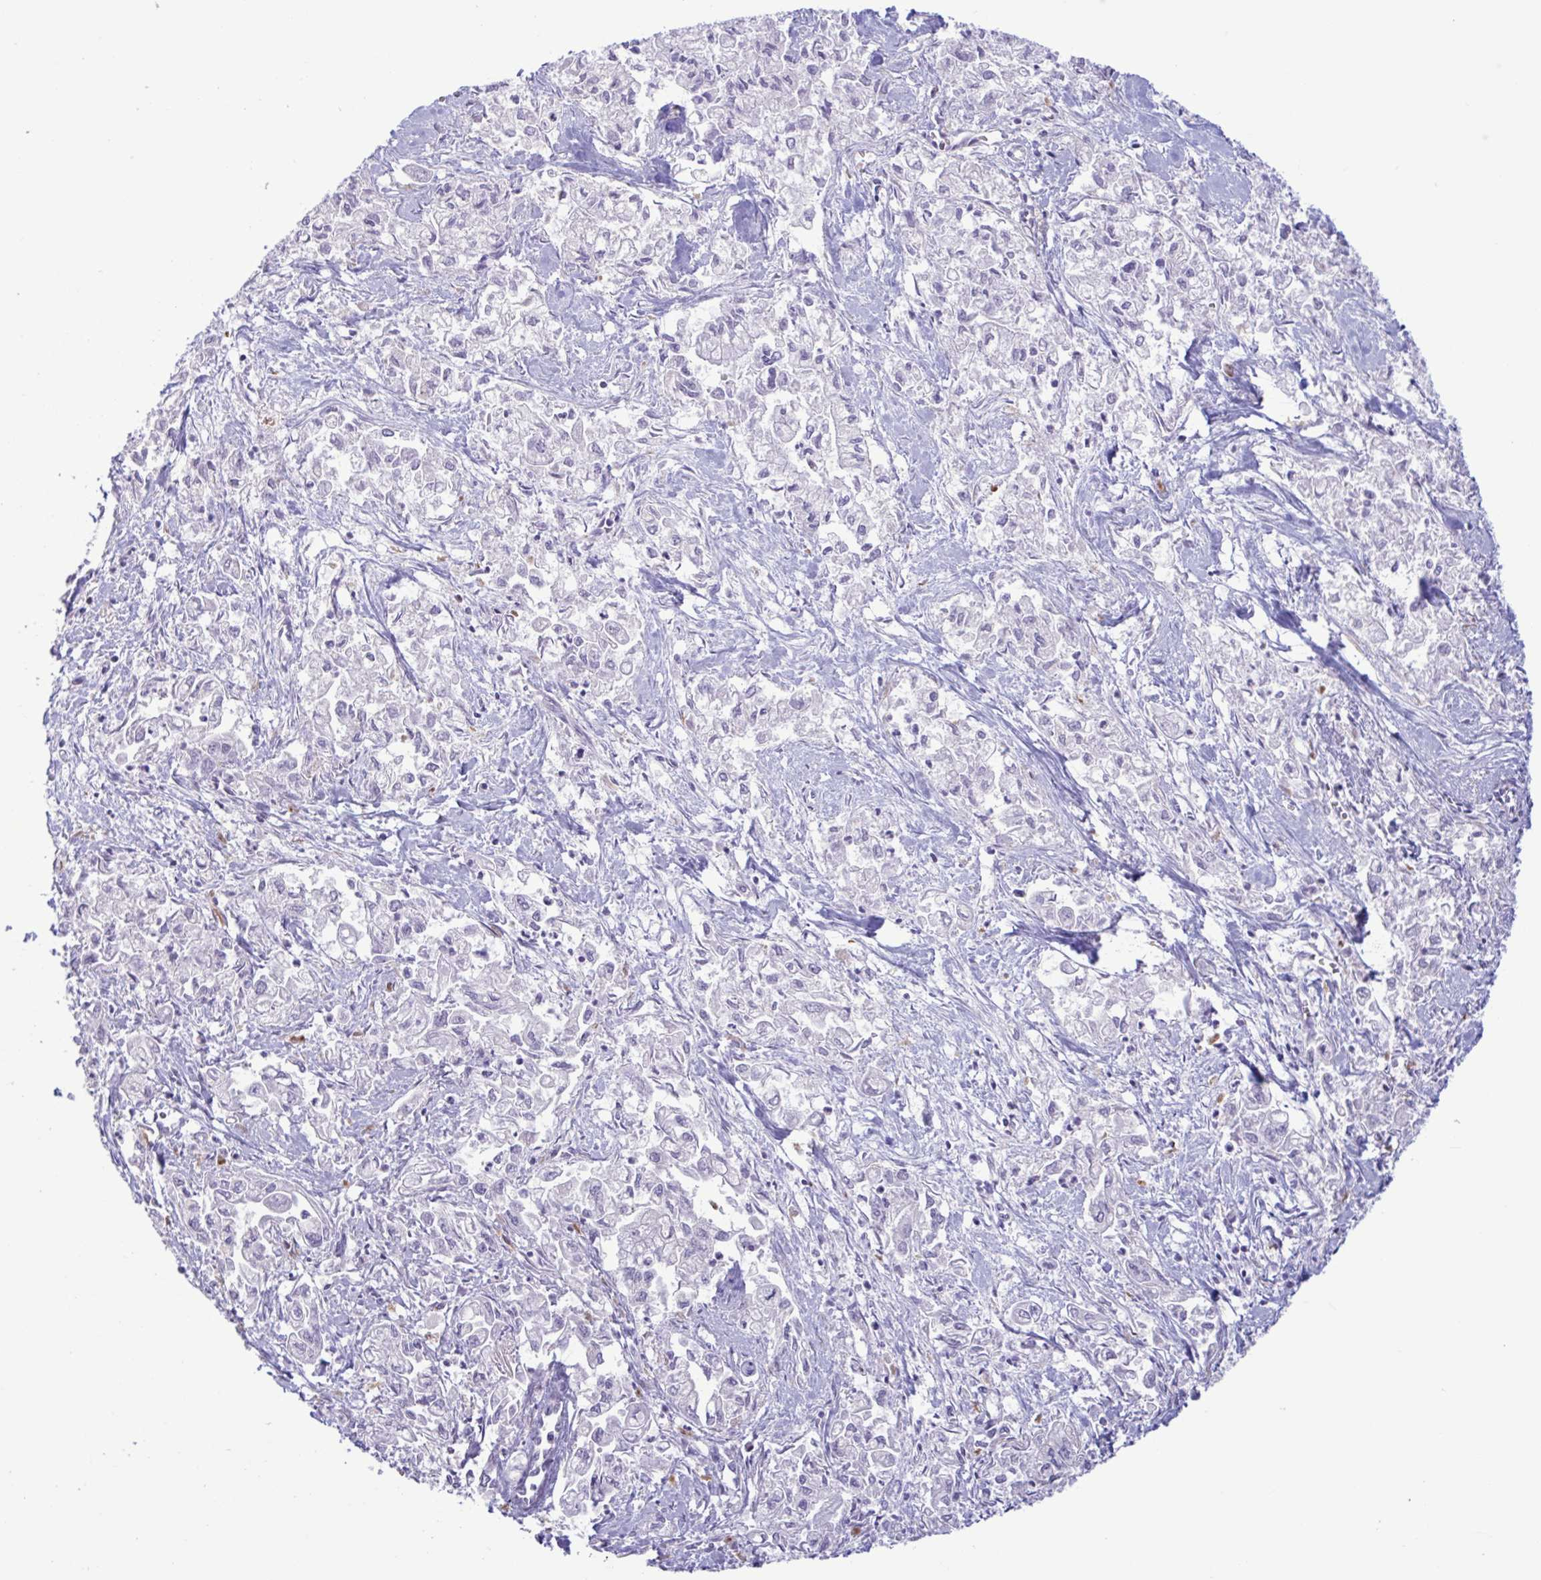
{"staining": {"intensity": "negative", "quantity": "none", "location": "none"}, "tissue": "pancreatic cancer", "cell_type": "Tumor cells", "image_type": "cancer", "snomed": [{"axis": "morphology", "description": "Adenocarcinoma, NOS"}, {"axis": "topography", "description": "Pancreas"}], "caption": "Immunohistochemistry photomicrograph of adenocarcinoma (pancreatic) stained for a protein (brown), which demonstrates no expression in tumor cells.", "gene": "XCL1", "patient": {"sex": "male", "age": 72}}